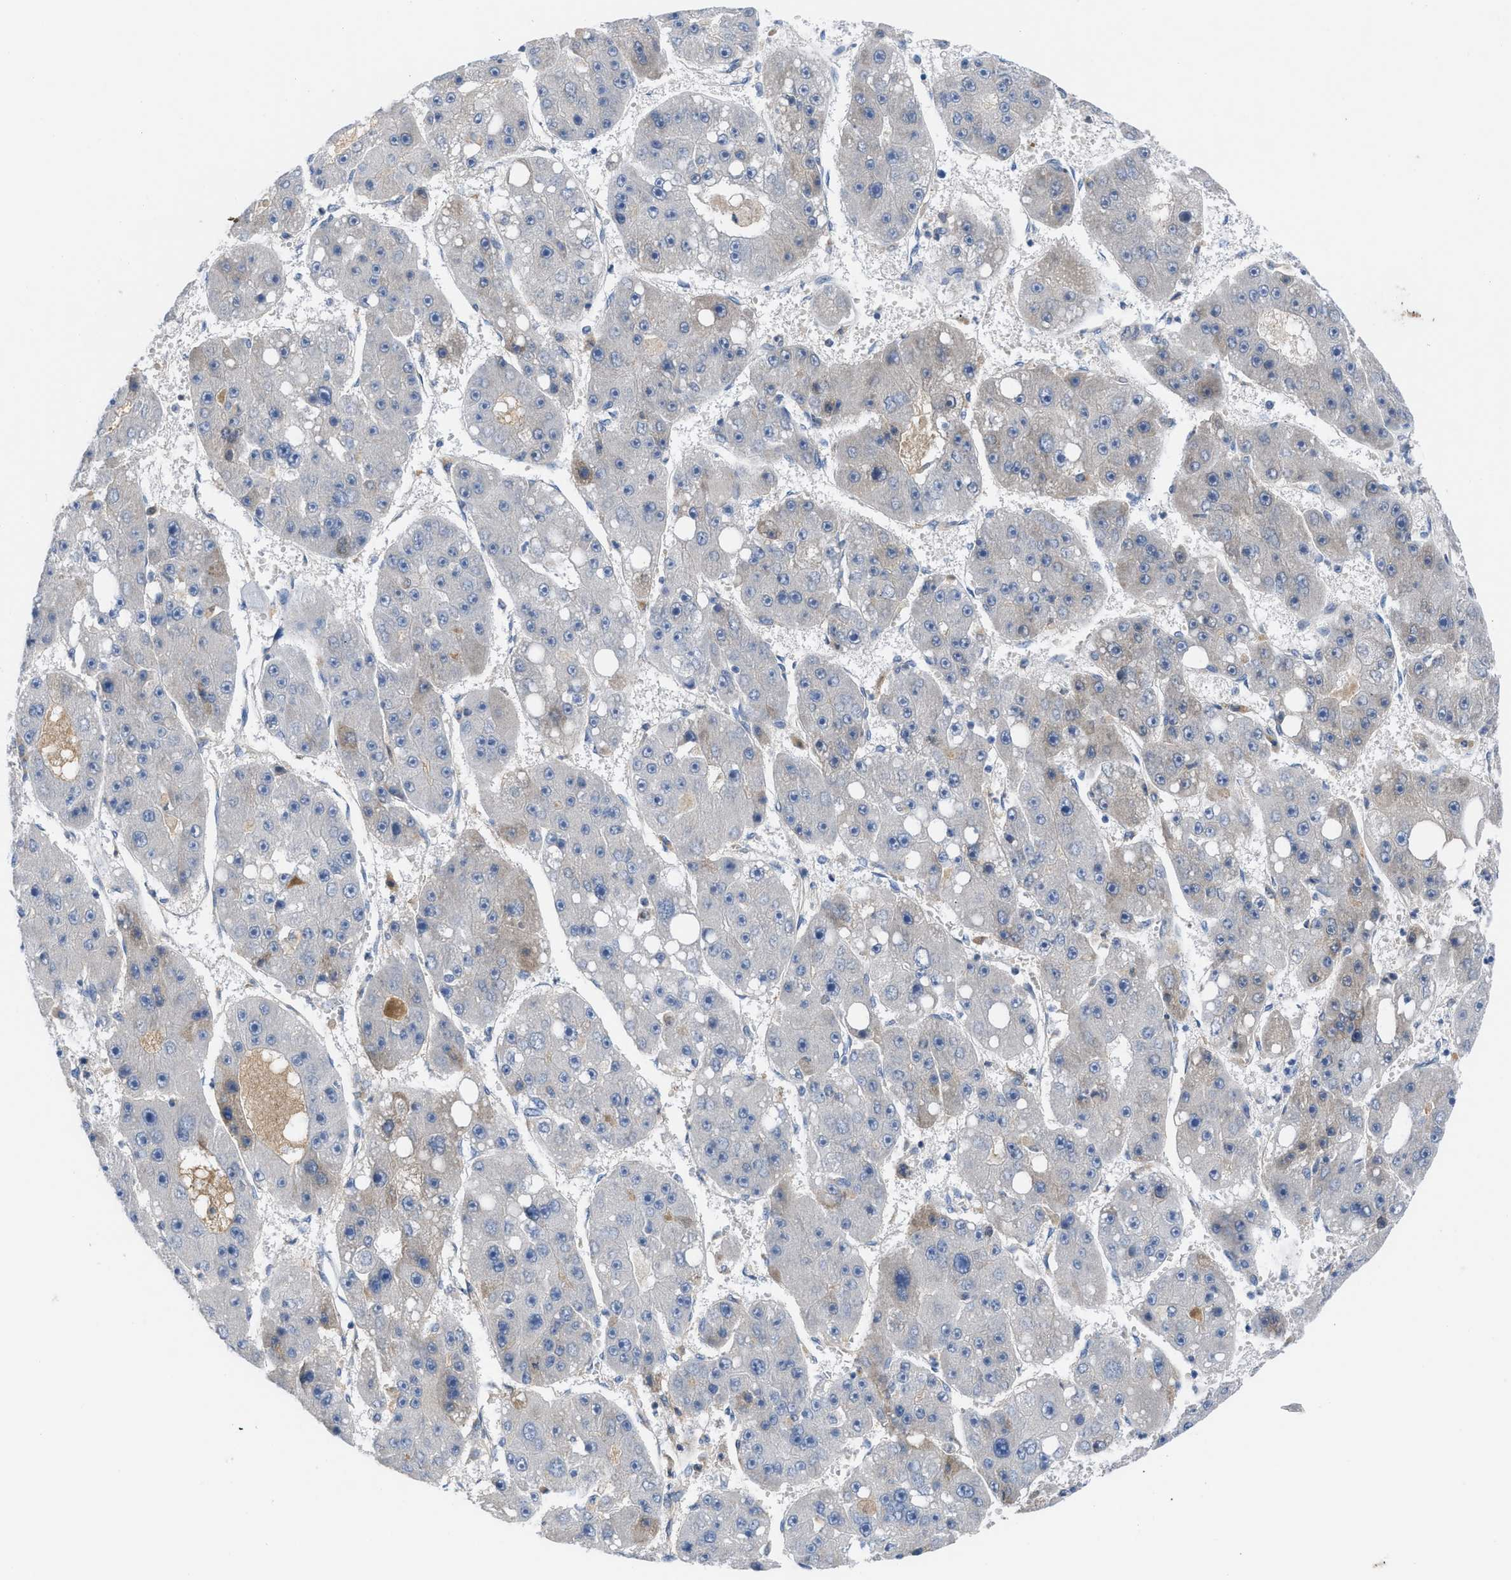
{"staining": {"intensity": "weak", "quantity": "<25%", "location": "cytoplasmic/membranous"}, "tissue": "liver cancer", "cell_type": "Tumor cells", "image_type": "cancer", "snomed": [{"axis": "morphology", "description": "Carcinoma, Hepatocellular, NOS"}, {"axis": "topography", "description": "Liver"}], "caption": "Tumor cells show no significant positivity in hepatocellular carcinoma (liver). (DAB immunohistochemistry (IHC) with hematoxylin counter stain).", "gene": "HPX", "patient": {"sex": "female", "age": 61}}